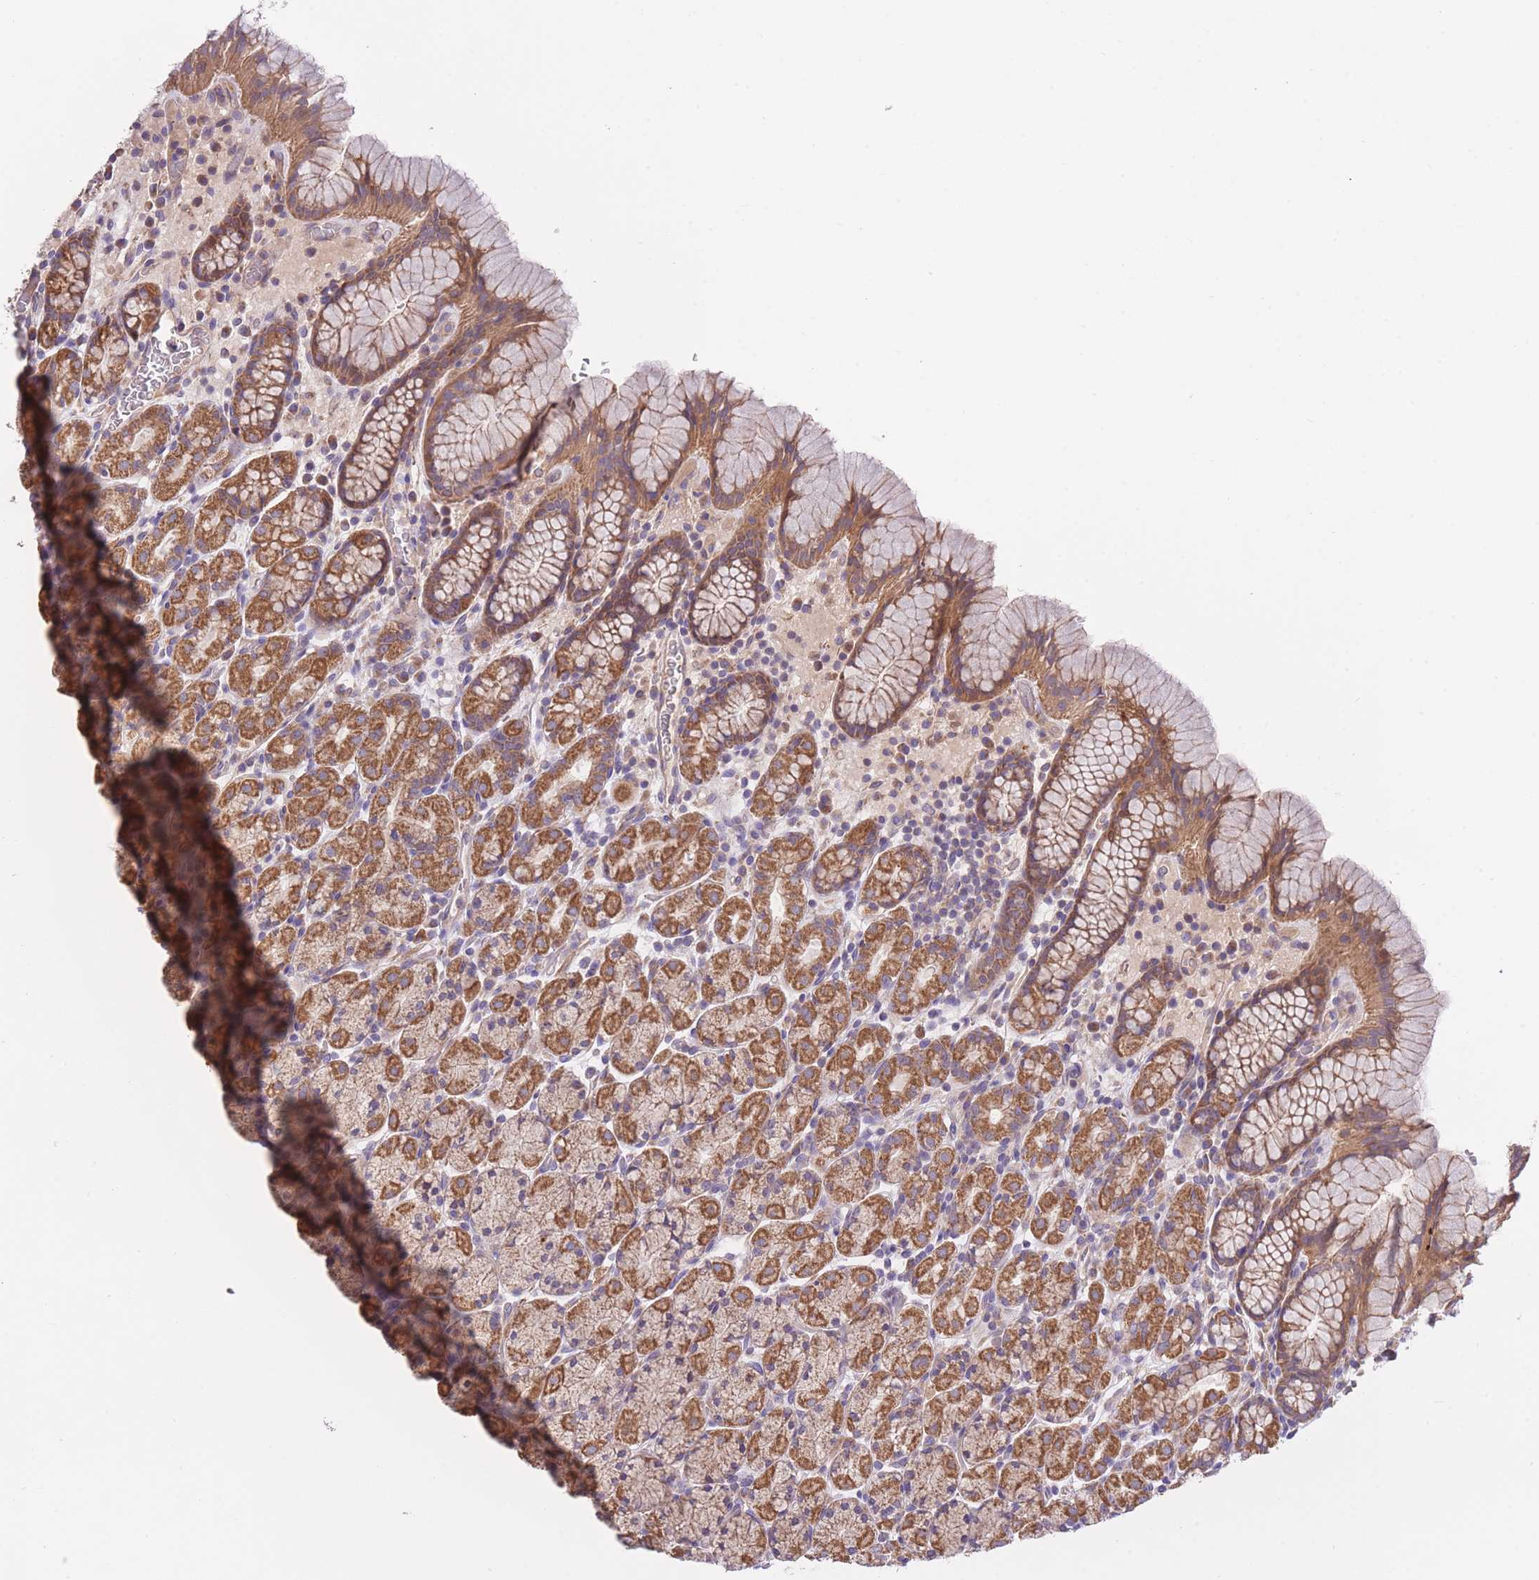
{"staining": {"intensity": "strong", "quantity": ">75%", "location": "cytoplasmic/membranous"}, "tissue": "stomach", "cell_type": "Glandular cells", "image_type": "normal", "snomed": [{"axis": "morphology", "description": "Normal tissue, NOS"}, {"axis": "topography", "description": "Stomach, upper"}, {"axis": "topography", "description": "Stomach"}], "caption": "Glandular cells exhibit high levels of strong cytoplasmic/membranous positivity in approximately >75% of cells in normal human stomach.", "gene": "ATP13A2", "patient": {"sex": "male", "age": 62}}